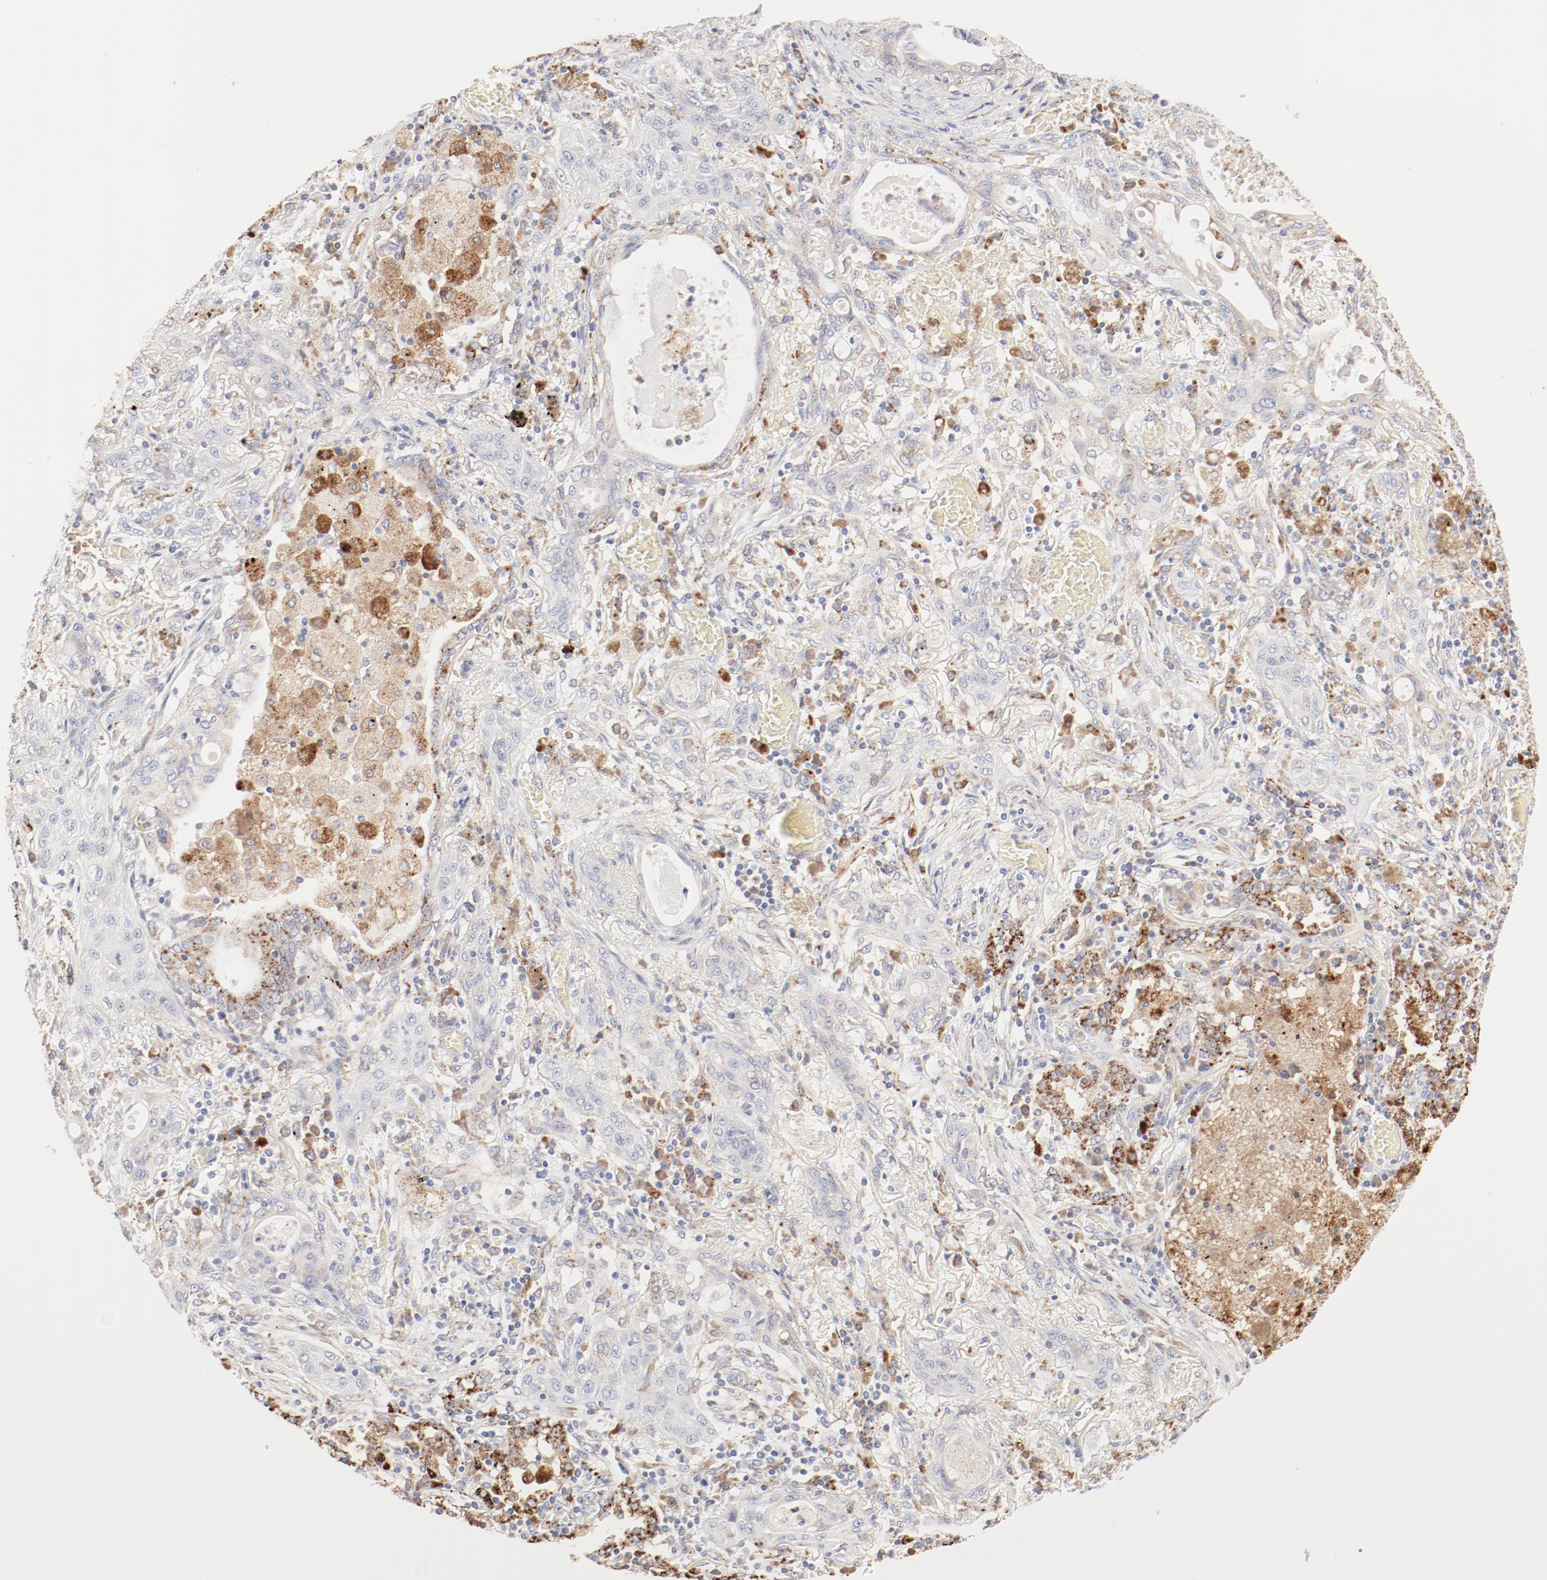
{"staining": {"intensity": "weak", "quantity": ">75%", "location": "cytoplasmic/membranous"}, "tissue": "lung cancer", "cell_type": "Tumor cells", "image_type": "cancer", "snomed": [{"axis": "morphology", "description": "Squamous cell carcinoma, NOS"}, {"axis": "topography", "description": "Lung"}], "caption": "This image reveals lung squamous cell carcinoma stained with immunohistochemistry to label a protein in brown. The cytoplasmic/membranous of tumor cells show weak positivity for the protein. Nuclei are counter-stained blue.", "gene": "CTSH", "patient": {"sex": "female", "age": 47}}